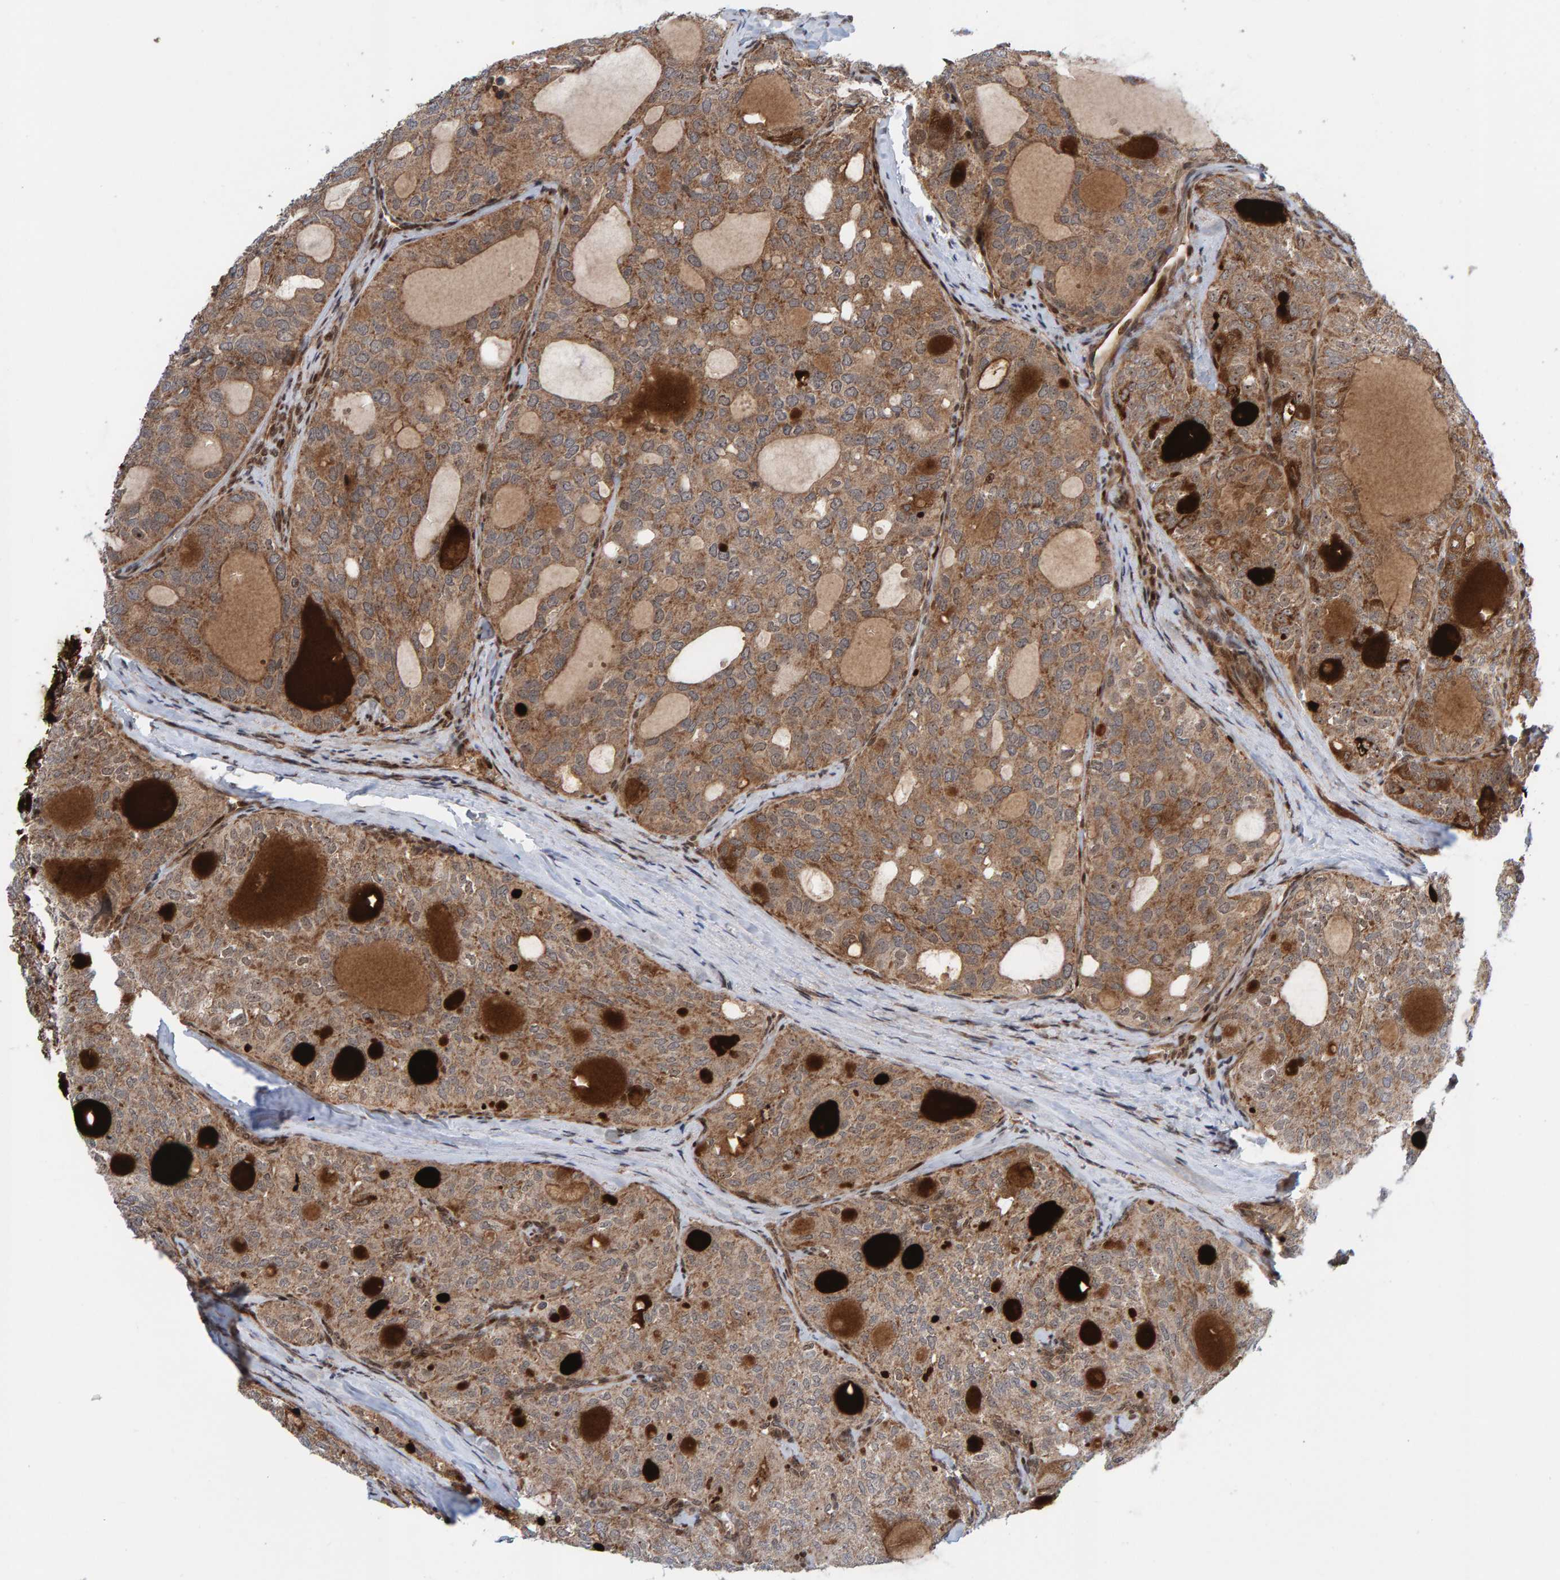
{"staining": {"intensity": "weak", "quantity": ">75%", "location": "cytoplasmic/membranous"}, "tissue": "thyroid cancer", "cell_type": "Tumor cells", "image_type": "cancer", "snomed": [{"axis": "morphology", "description": "Follicular adenoma carcinoma, NOS"}, {"axis": "topography", "description": "Thyroid gland"}], "caption": "Human follicular adenoma carcinoma (thyroid) stained with a protein marker exhibits weak staining in tumor cells.", "gene": "ZNF366", "patient": {"sex": "male", "age": 75}}